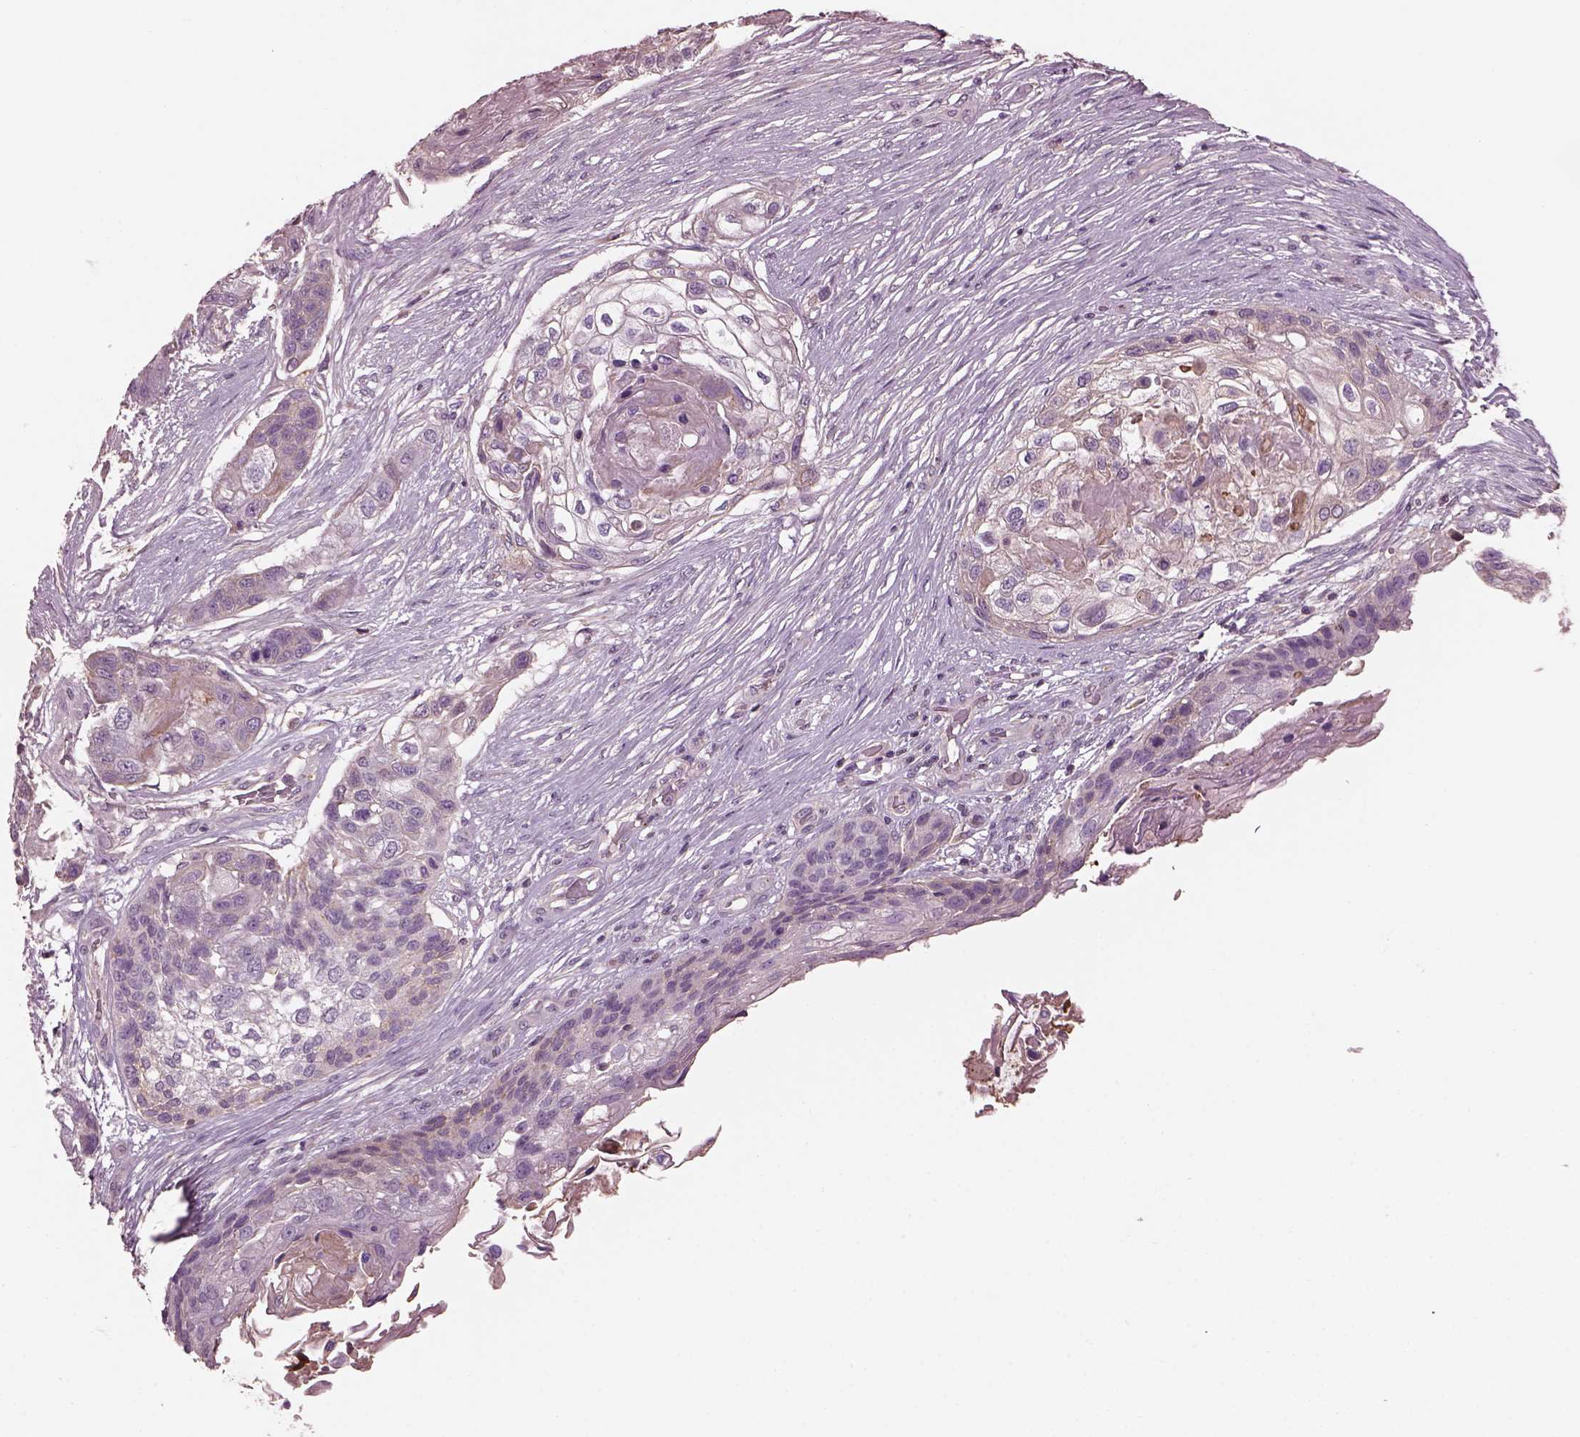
{"staining": {"intensity": "negative", "quantity": "none", "location": "none"}, "tissue": "lung cancer", "cell_type": "Tumor cells", "image_type": "cancer", "snomed": [{"axis": "morphology", "description": "Squamous cell carcinoma, NOS"}, {"axis": "topography", "description": "Lung"}], "caption": "DAB (3,3'-diaminobenzidine) immunohistochemical staining of human lung squamous cell carcinoma displays no significant positivity in tumor cells. Nuclei are stained in blue.", "gene": "SRI", "patient": {"sex": "male", "age": 69}}